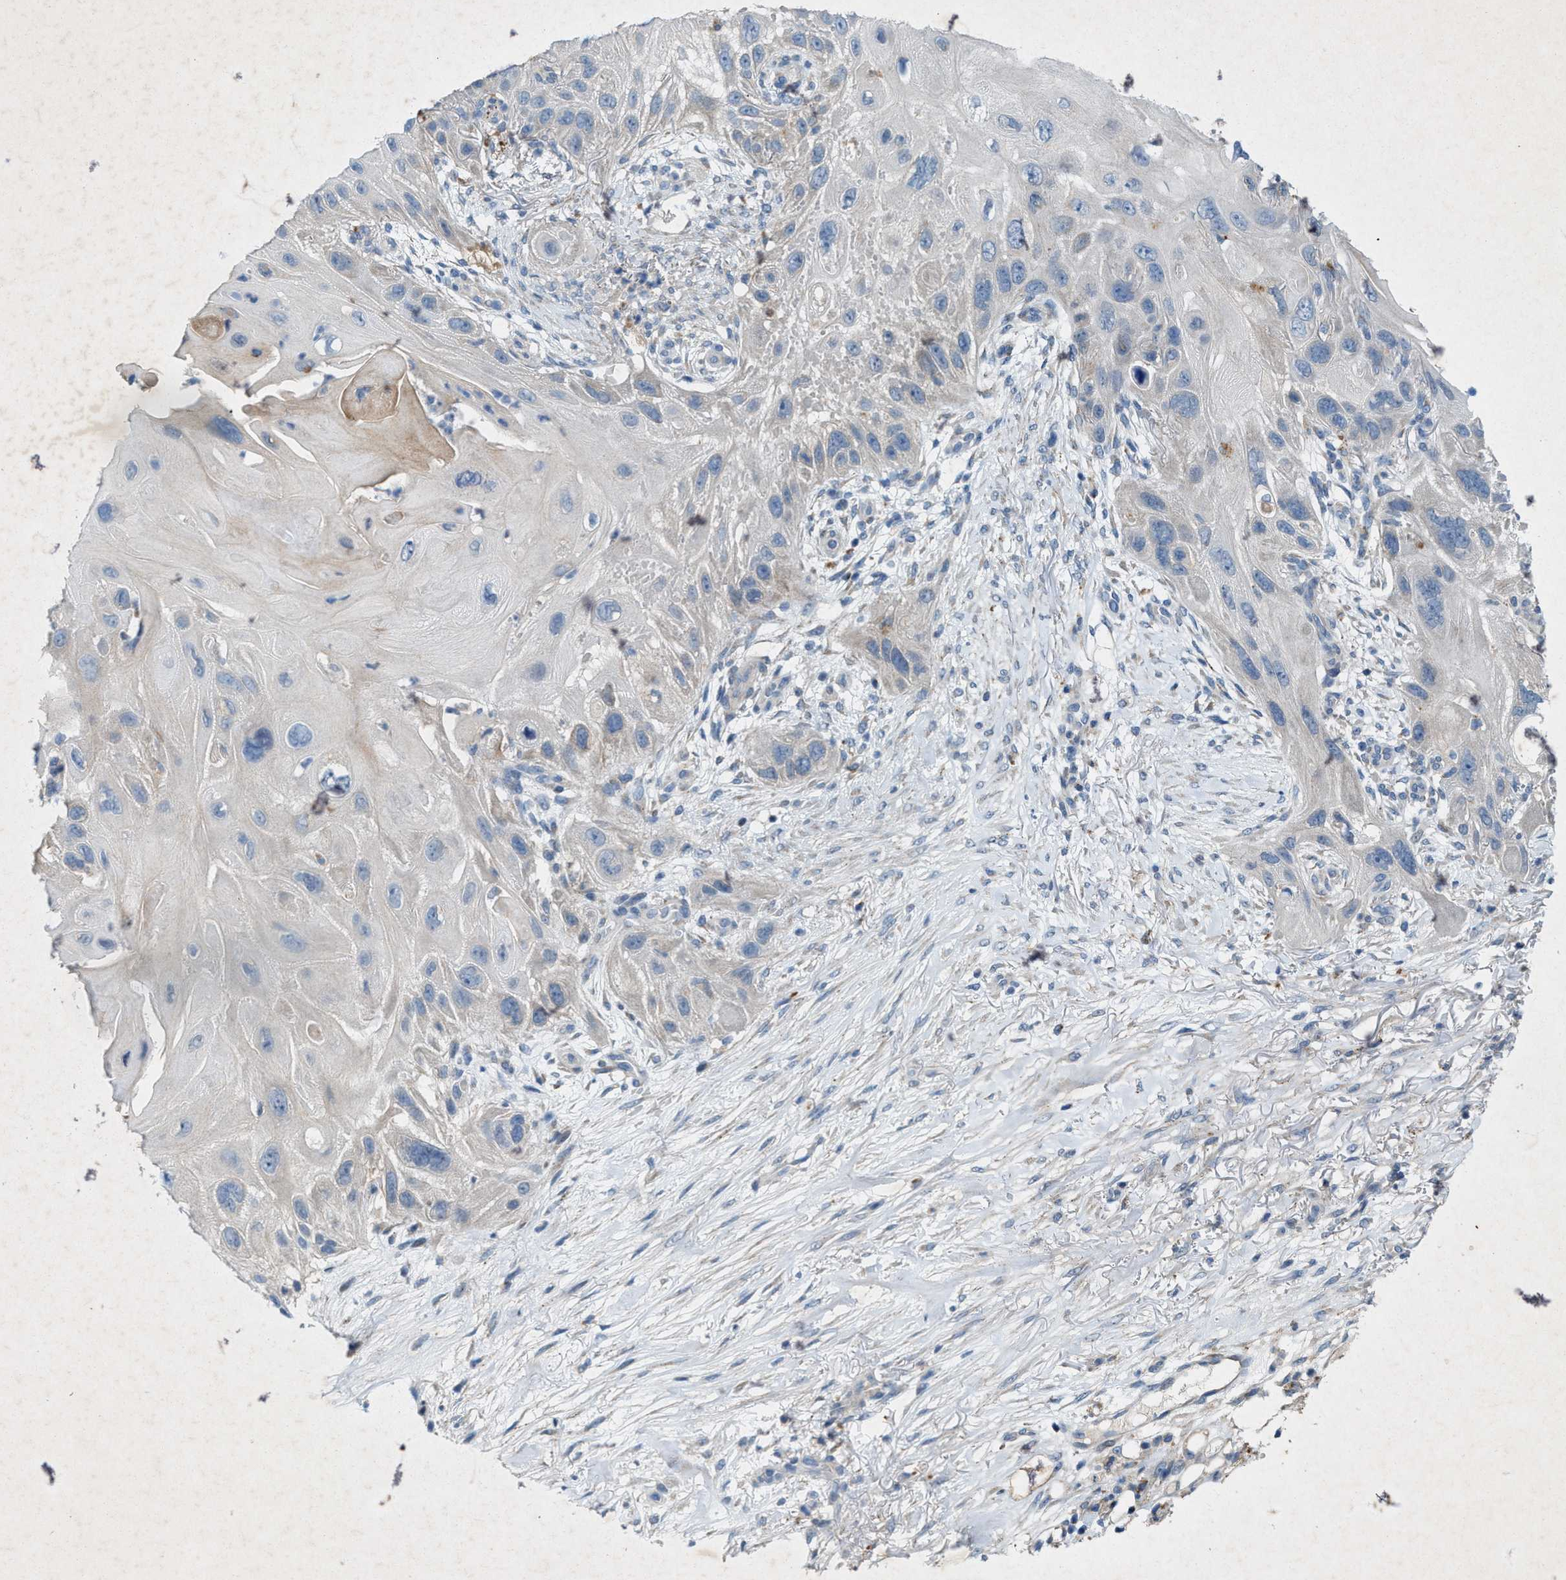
{"staining": {"intensity": "negative", "quantity": "none", "location": "none"}, "tissue": "skin cancer", "cell_type": "Tumor cells", "image_type": "cancer", "snomed": [{"axis": "morphology", "description": "Squamous cell carcinoma, NOS"}, {"axis": "topography", "description": "Skin"}], "caption": "An IHC histopathology image of squamous cell carcinoma (skin) is shown. There is no staining in tumor cells of squamous cell carcinoma (skin). The staining was performed using DAB (3,3'-diaminobenzidine) to visualize the protein expression in brown, while the nuclei were stained in blue with hematoxylin (Magnification: 20x).", "gene": "URGCP", "patient": {"sex": "female", "age": 77}}